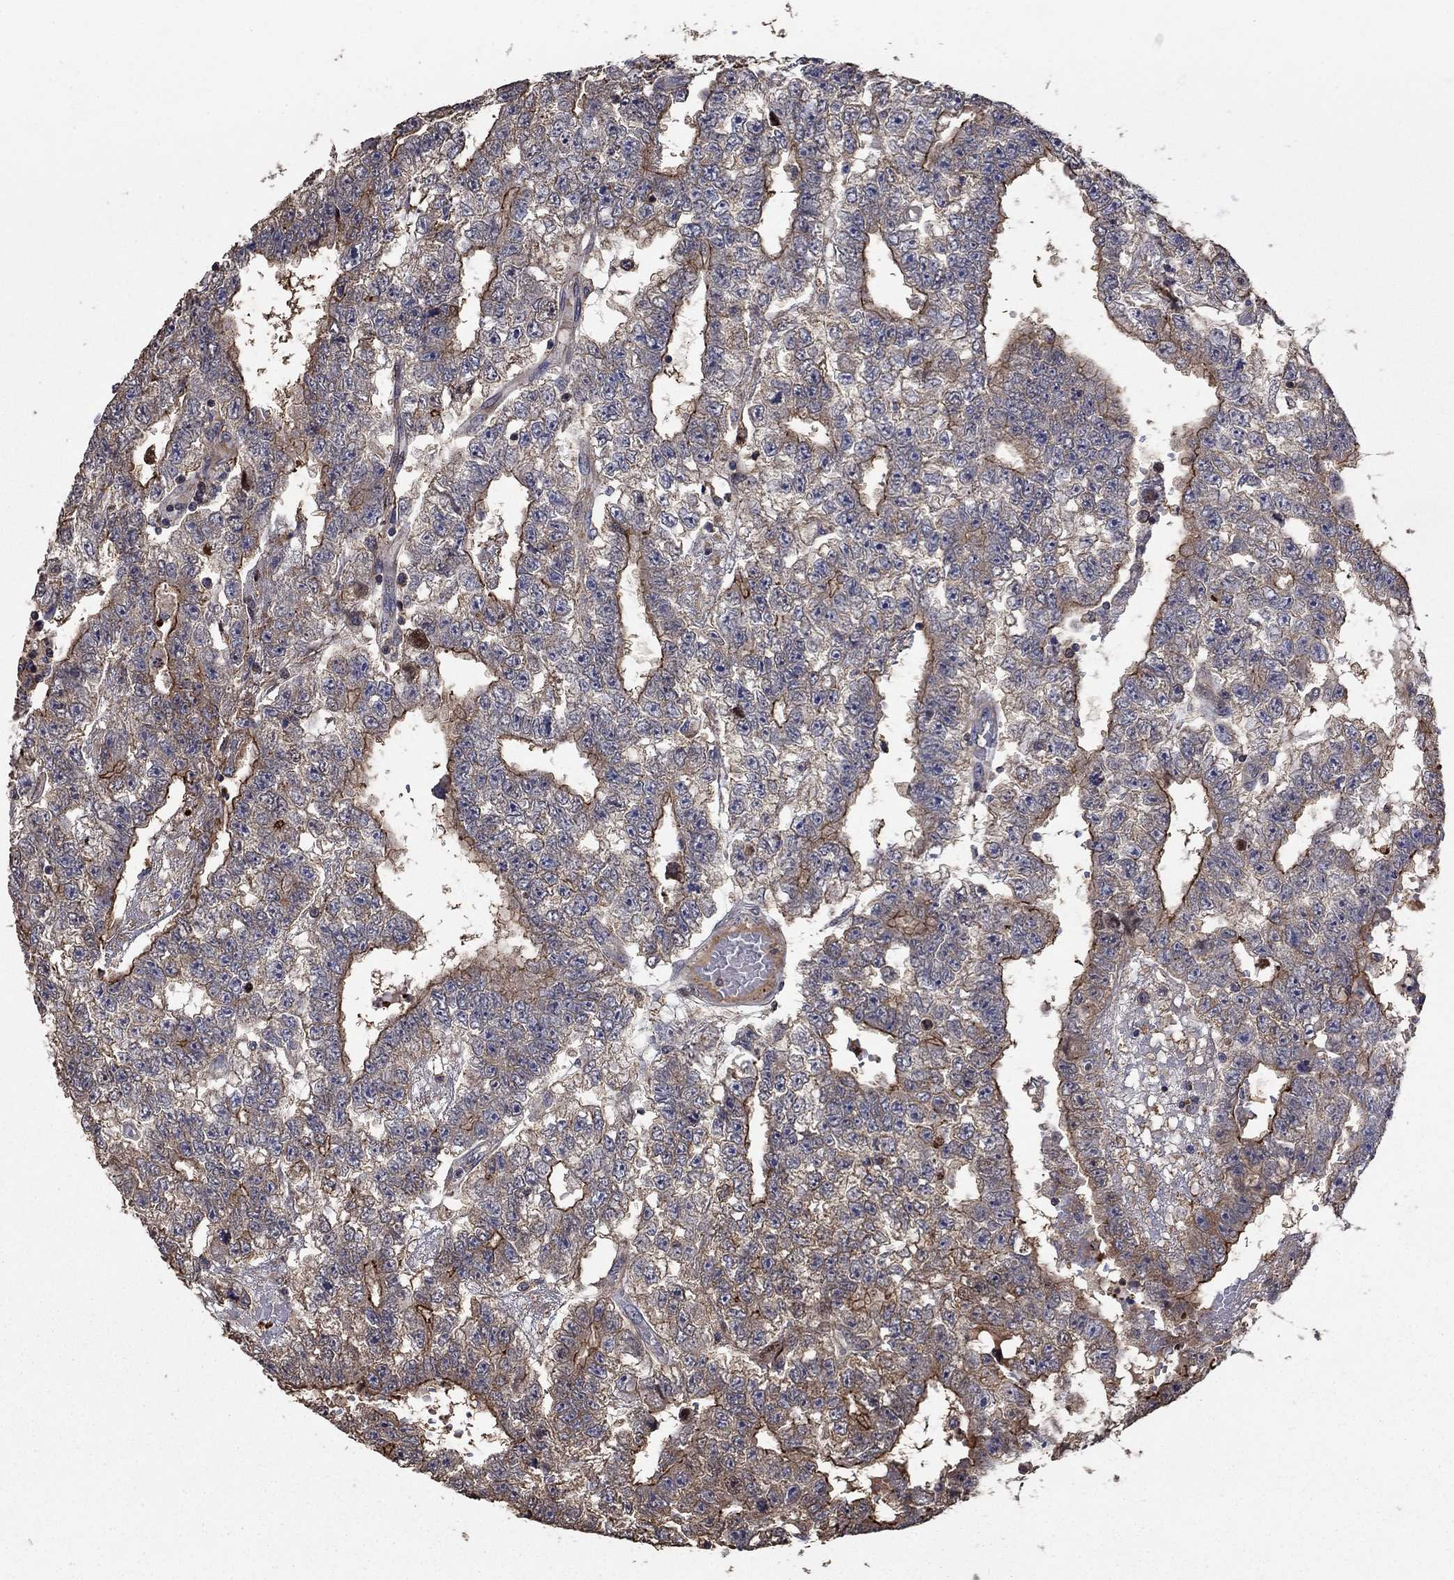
{"staining": {"intensity": "moderate", "quantity": "<25%", "location": "cytoplasmic/membranous"}, "tissue": "testis cancer", "cell_type": "Tumor cells", "image_type": "cancer", "snomed": [{"axis": "morphology", "description": "Carcinoma, Embryonal, NOS"}, {"axis": "topography", "description": "Testis"}], "caption": "Brown immunohistochemical staining in human embryonal carcinoma (testis) displays moderate cytoplasmic/membranous expression in about <25% of tumor cells. (DAB IHC with brightfield microscopy, high magnification).", "gene": "DVL1", "patient": {"sex": "male", "age": 25}}